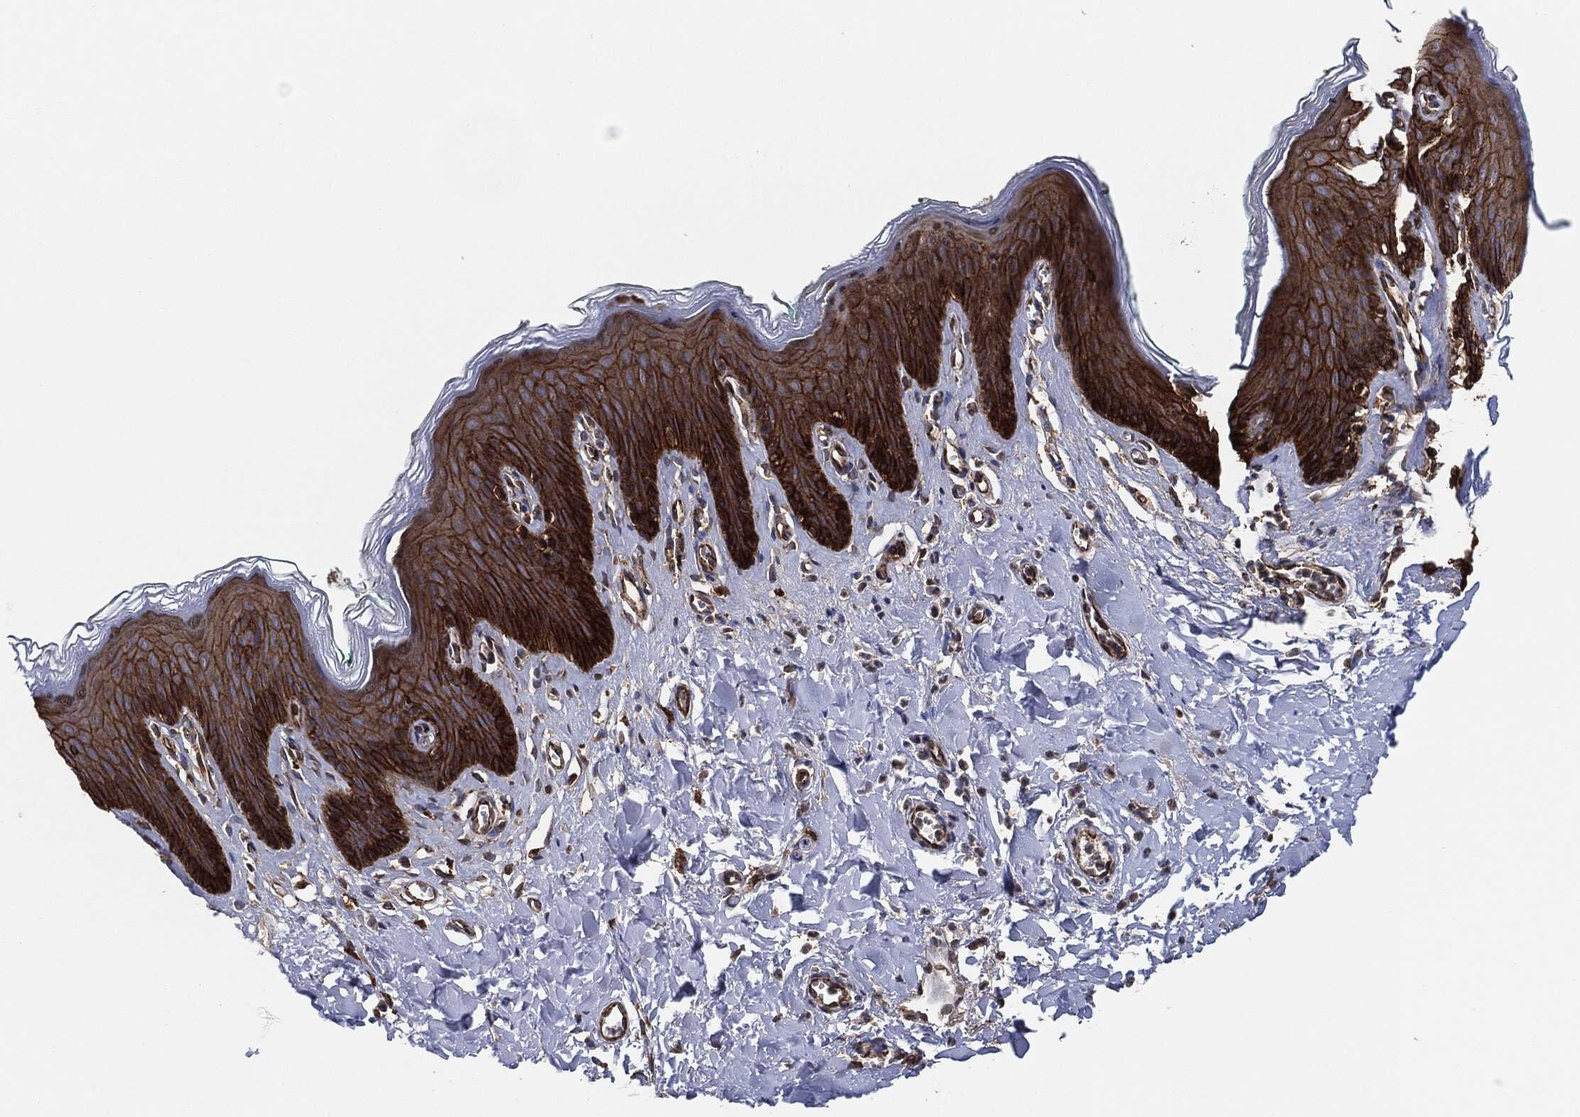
{"staining": {"intensity": "strong", "quantity": ">75%", "location": "cytoplasmic/membranous"}, "tissue": "skin", "cell_type": "Epidermal cells", "image_type": "normal", "snomed": [{"axis": "morphology", "description": "Normal tissue, NOS"}, {"axis": "topography", "description": "Vulva"}], "caption": "Brown immunohistochemical staining in benign human skin reveals strong cytoplasmic/membranous expression in about >75% of epidermal cells.", "gene": "CTNNA1", "patient": {"sex": "female", "age": 66}}